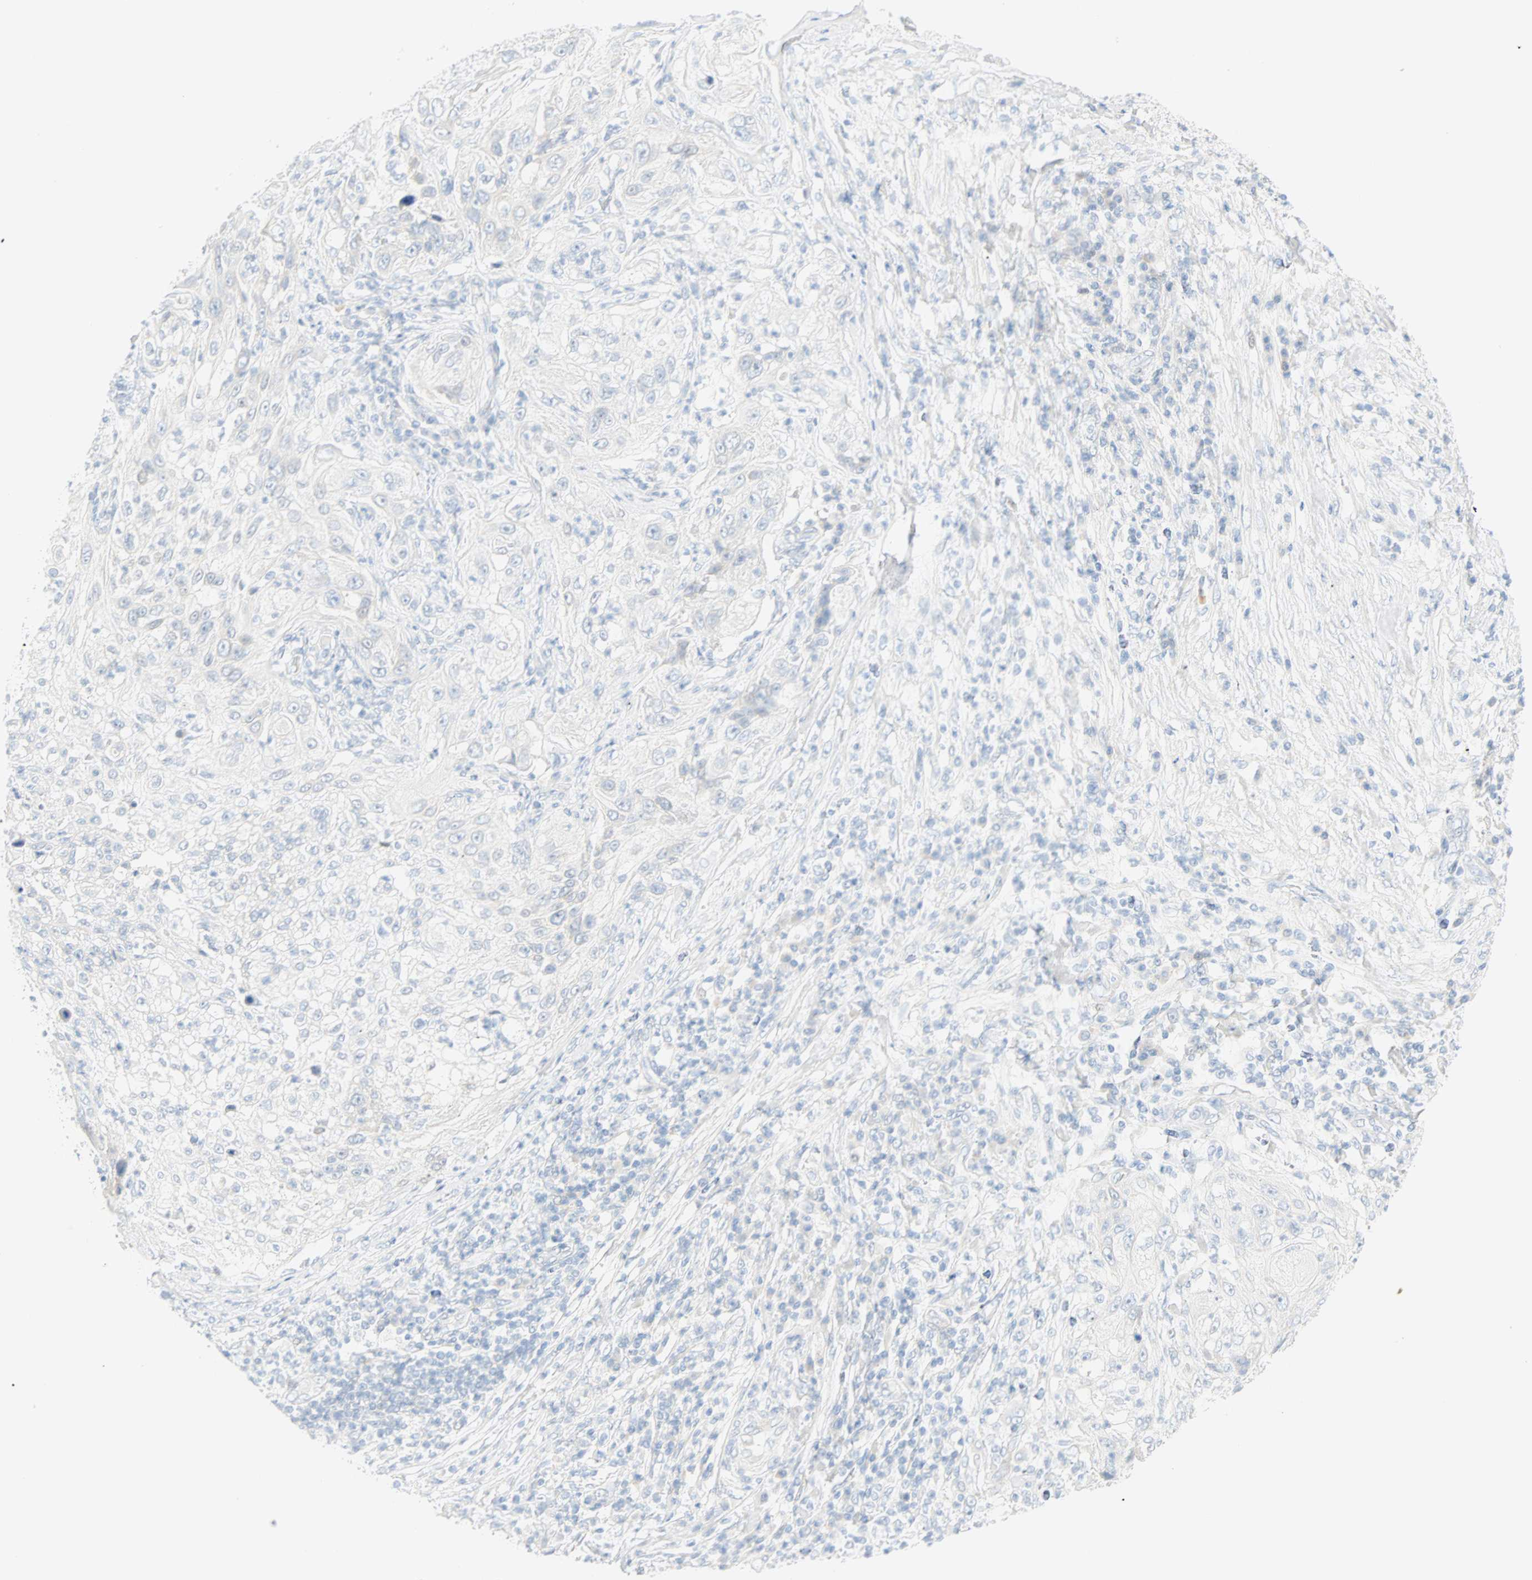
{"staining": {"intensity": "negative", "quantity": "none", "location": "none"}, "tissue": "lung cancer", "cell_type": "Tumor cells", "image_type": "cancer", "snomed": [{"axis": "morphology", "description": "Inflammation, NOS"}, {"axis": "morphology", "description": "Squamous cell carcinoma, NOS"}, {"axis": "topography", "description": "Lymph node"}, {"axis": "topography", "description": "Soft tissue"}, {"axis": "topography", "description": "Lung"}], "caption": "High magnification brightfield microscopy of lung cancer (squamous cell carcinoma) stained with DAB (3,3'-diaminobenzidine) (brown) and counterstained with hematoxylin (blue): tumor cells show no significant staining.", "gene": "SELENBP1", "patient": {"sex": "male", "age": 66}}